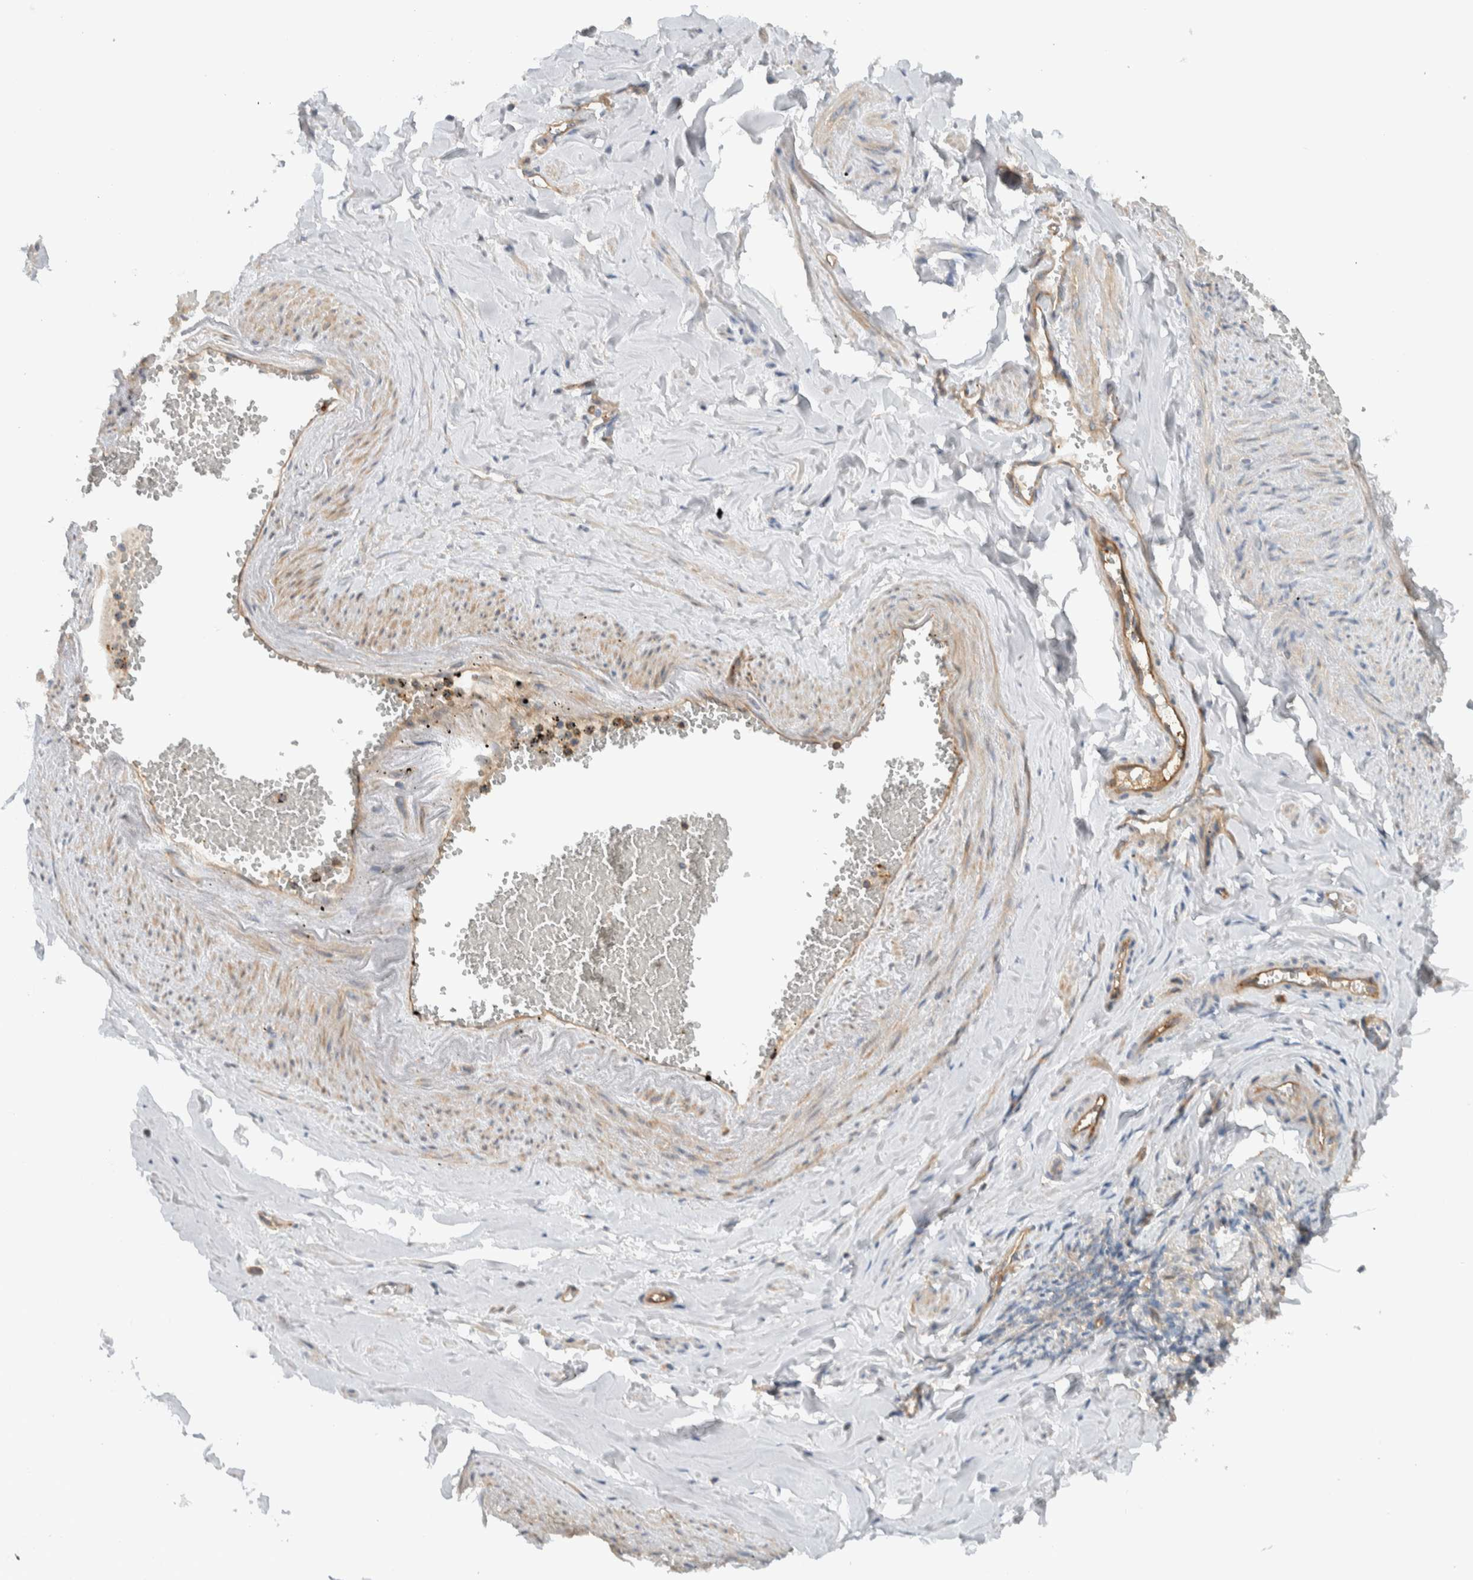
{"staining": {"intensity": "weak", "quantity": "25%-75%", "location": "cytoplasmic/membranous"}, "tissue": "adipose tissue", "cell_type": "Adipocytes", "image_type": "normal", "snomed": [{"axis": "morphology", "description": "Normal tissue, NOS"}, {"axis": "topography", "description": "Vascular tissue"}, {"axis": "topography", "description": "Fallopian tube"}, {"axis": "topography", "description": "Ovary"}], "caption": "DAB (3,3'-diaminobenzidine) immunohistochemical staining of benign human adipose tissue displays weak cytoplasmic/membranous protein expression in approximately 25%-75% of adipocytes. (DAB (3,3'-diaminobenzidine) = brown stain, brightfield microscopy at high magnification).", "gene": "MPRIP", "patient": {"sex": "female", "age": 67}}